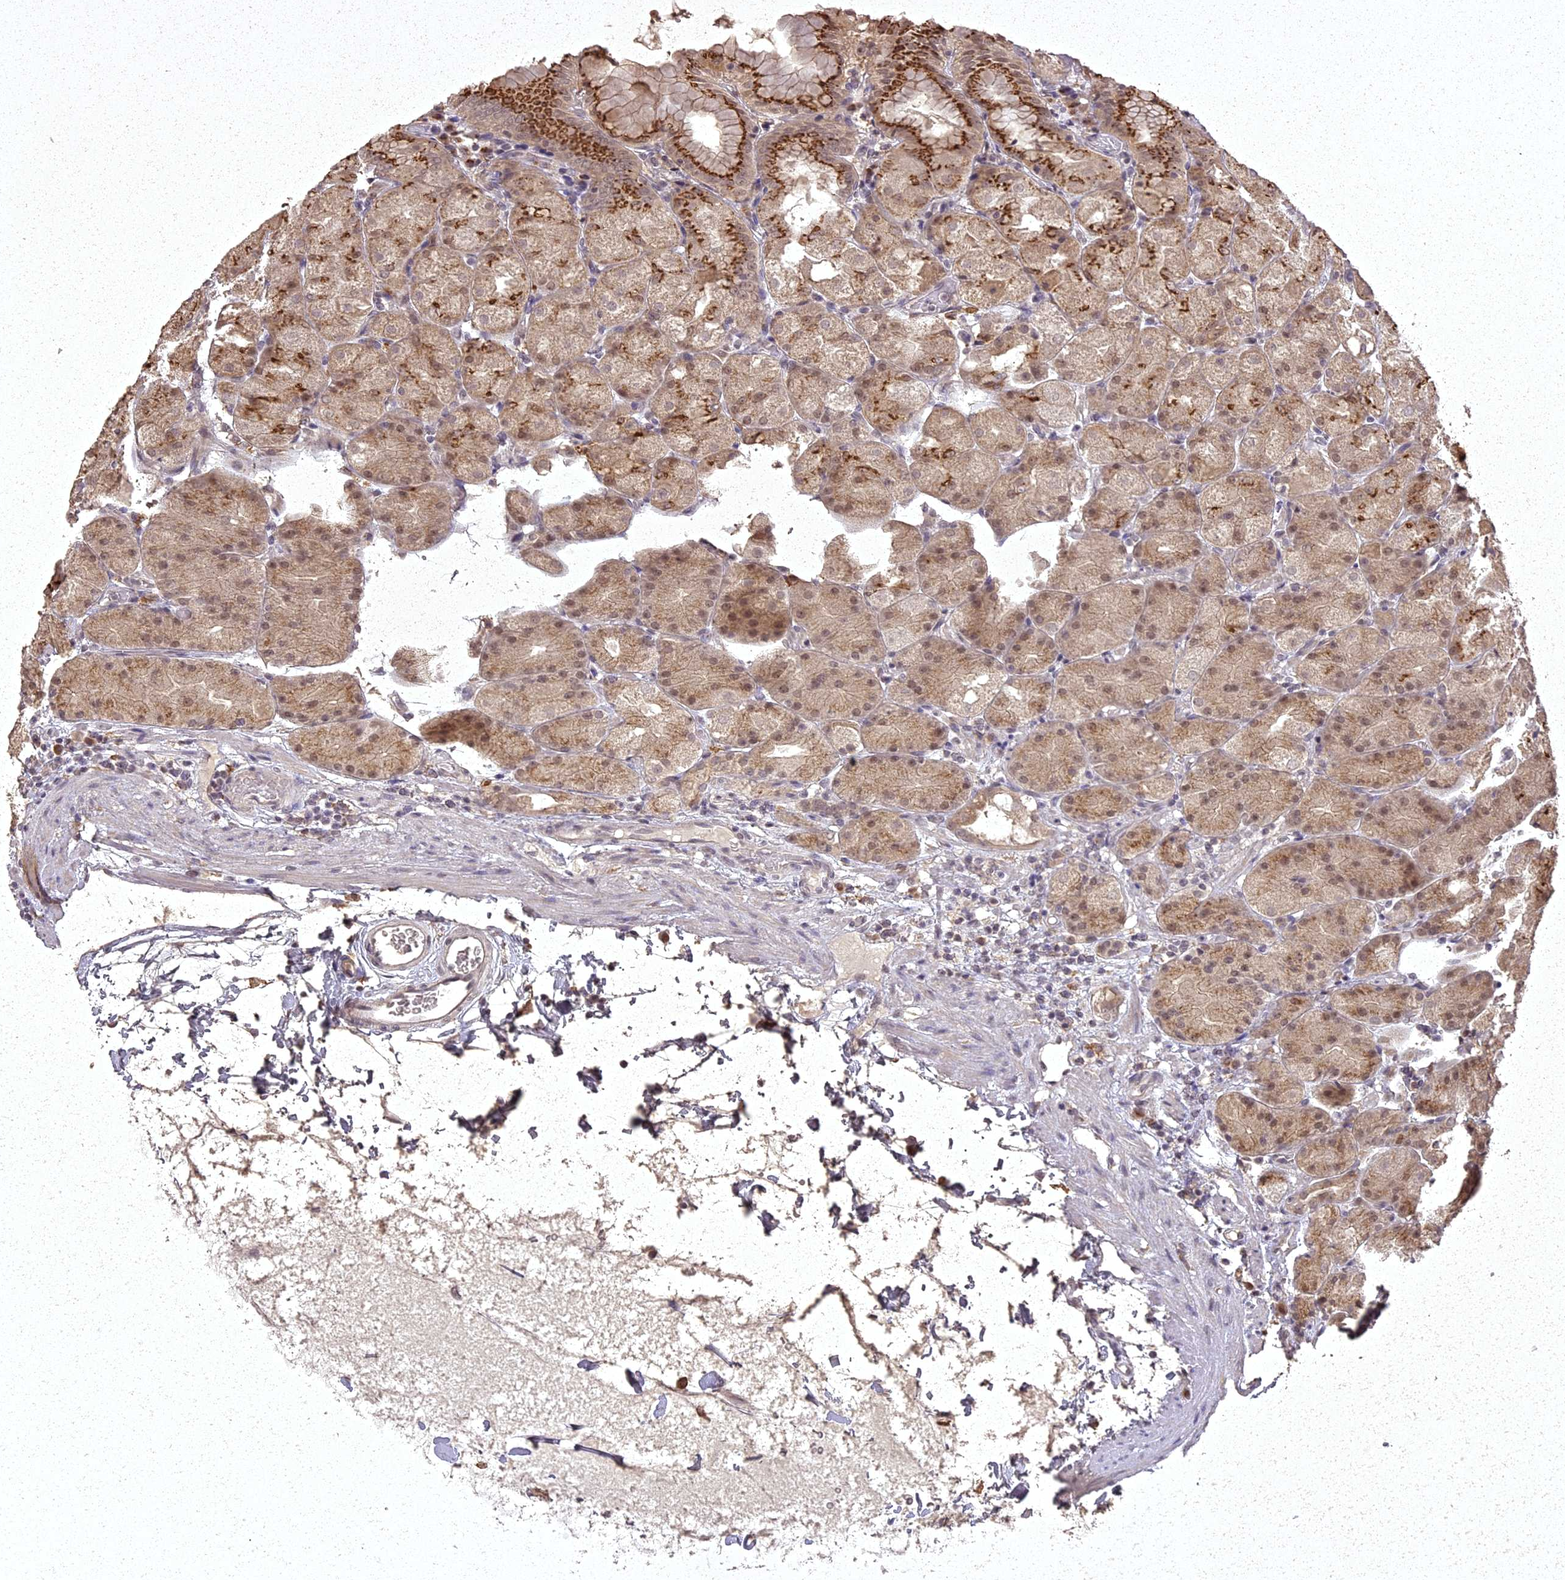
{"staining": {"intensity": "moderate", "quantity": ">75%", "location": "cytoplasmic/membranous,nuclear"}, "tissue": "stomach", "cell_type": "Glandular cells", "image_type": "normal", "snomed": [{"axis": "morphology", "description": "Normal tissue, NOS"}, {"axis": "topography", "description": "Stomach, upper"}, {"axis": "topography", "description": "Stomach, lower"}], "caption": "The immunohistochemical stain labels moderate cytoplasmic/membranous,nuclear staining in glandular cells of benign stomach.", "gene": "ING5", "patient": {"sex": "male", "age": 62}}